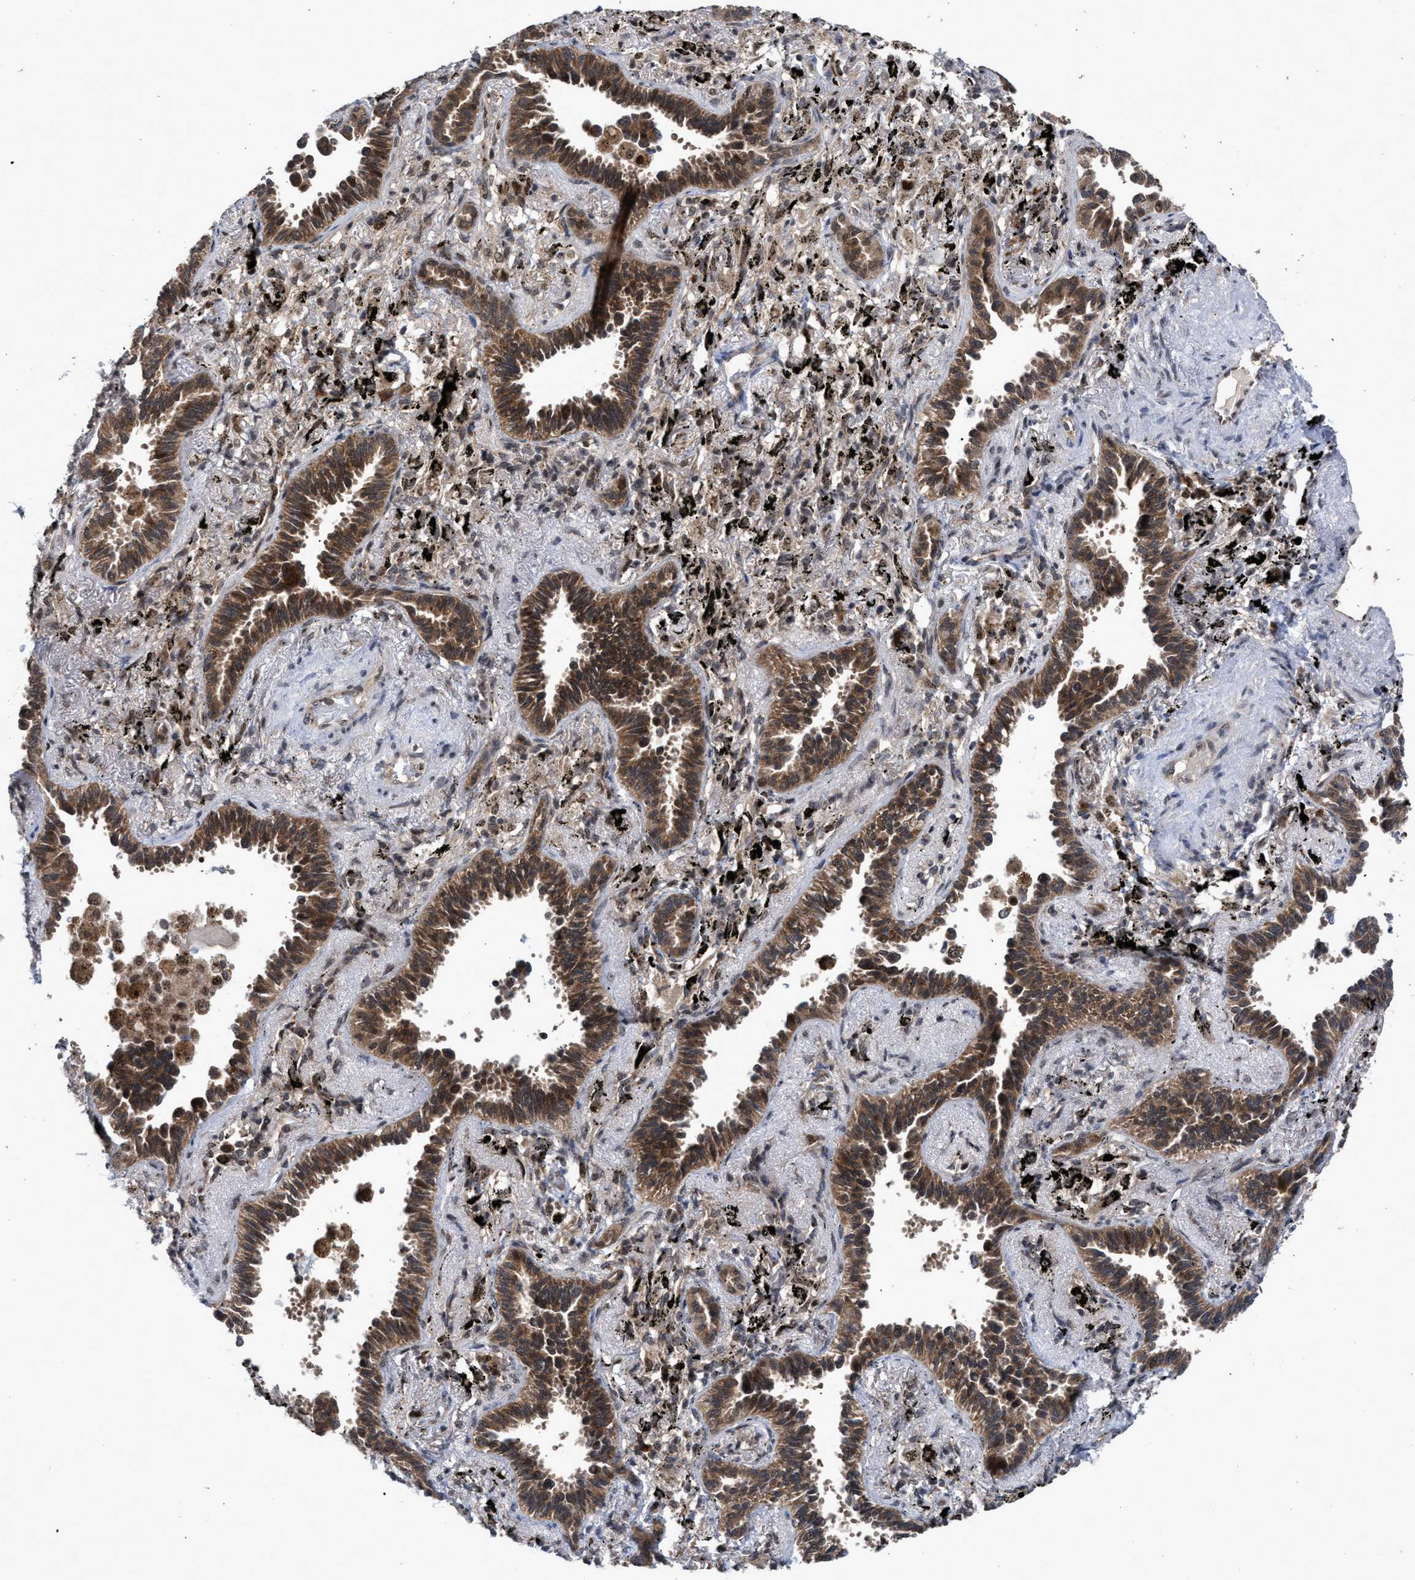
{"staining": {"intensity": "moderate", "quantity": ">75%", "location": "cytoplasmic/membranous"}, "tissue": "lung cancer", "cell_type": "Tumor cells", "image_type": "cancer", "snomed": [{"axis": "morphology", "description": "Adenocarcinoma, NOS"}, {"axis": "topography", "description": "Lung"}], "caption": "Adenocarcinoma (lung) stained with a protein marker displays moderate staining in tumor cells.", "gene": "MKNK2", "patient": {"sex": "male", "age": 59}}